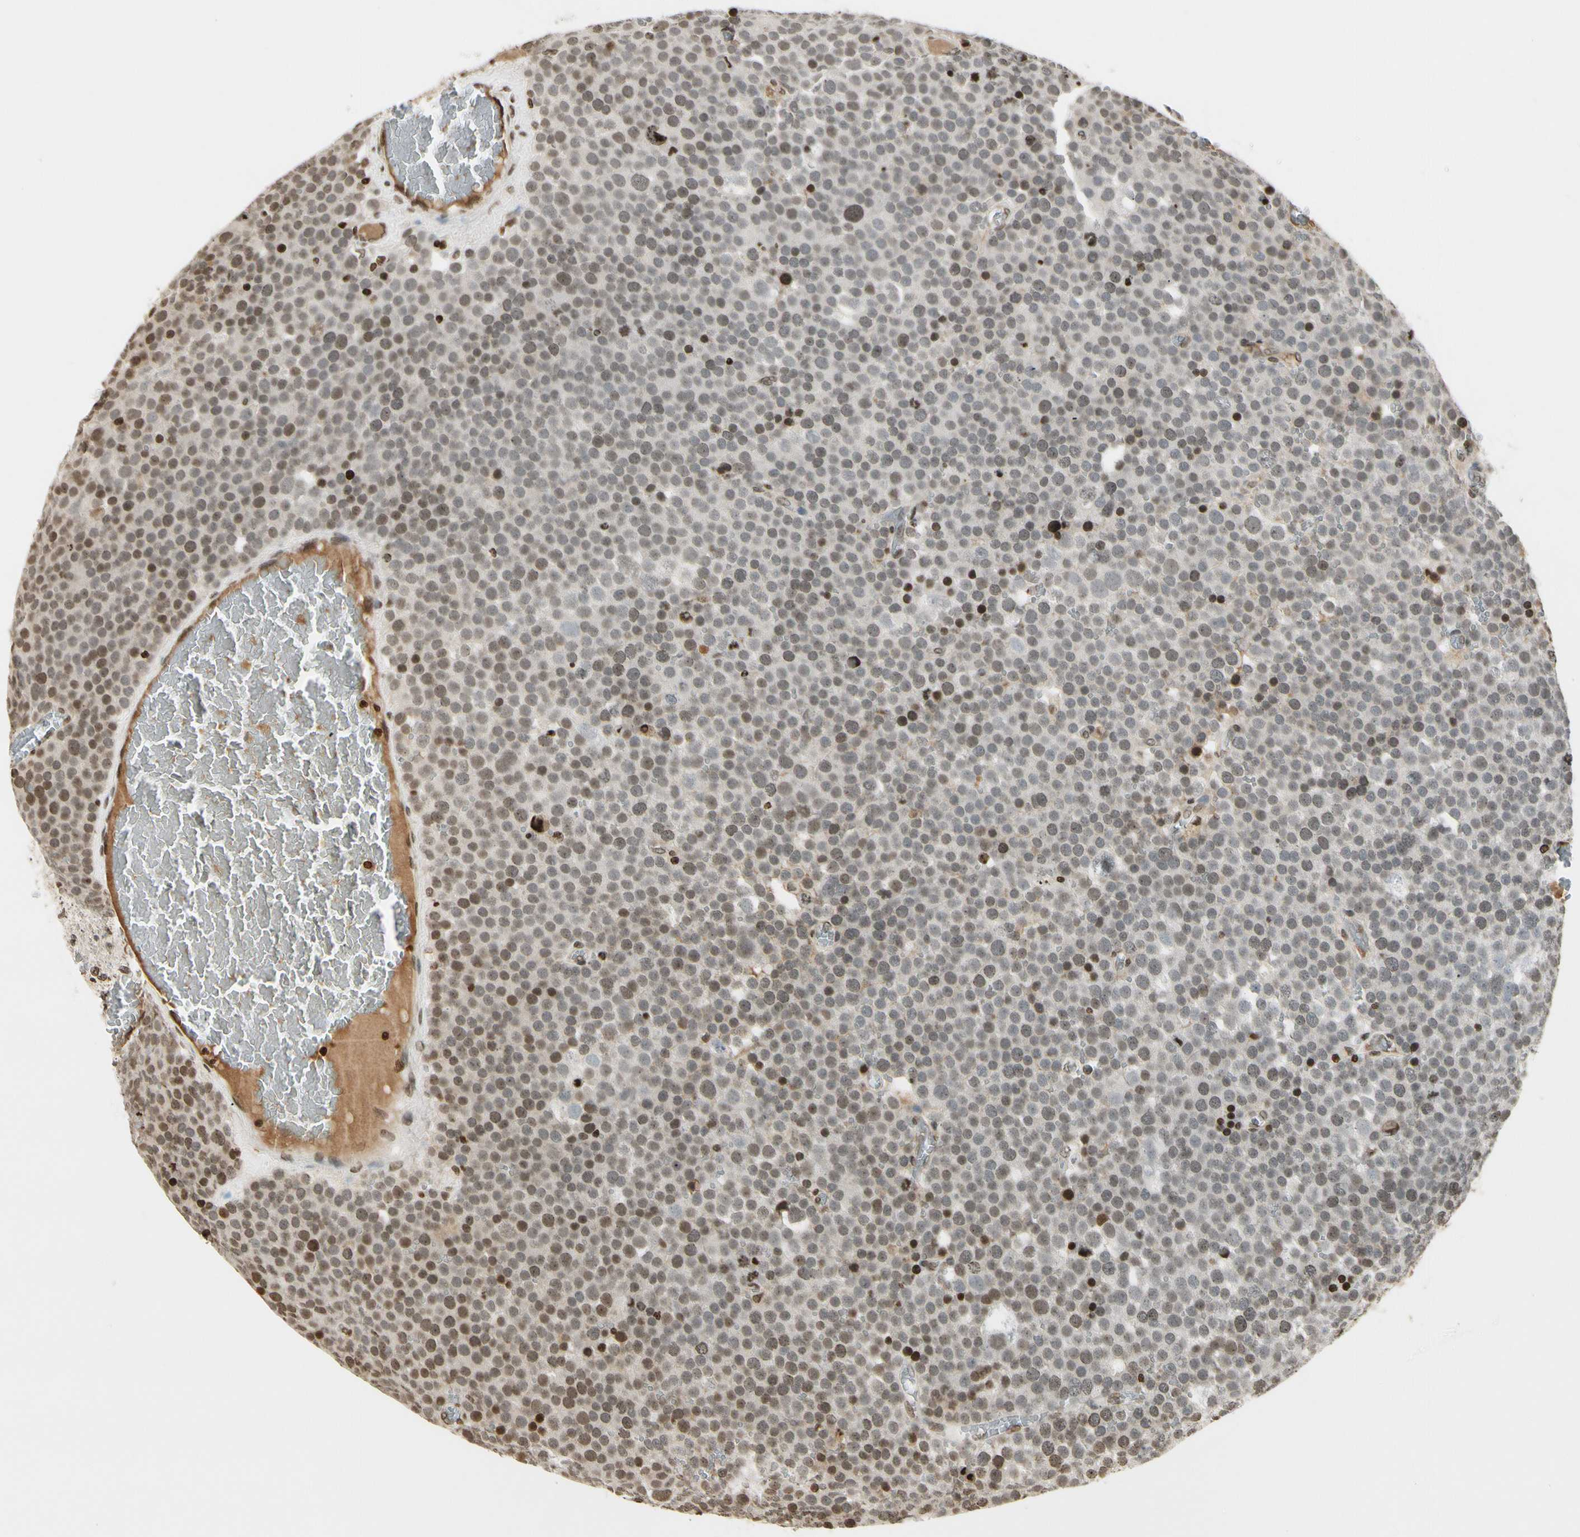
{"staining": {"intensity": "weak", "quantity": "25%-75%", "location": "nuclear"}, "tissue": "testis cancer", "cell_type": "Tumor cells", "image_type": "cancer", "snomed": [{"axis": "morphology", "description": "Seminoma, NOS"}, {"axis": "topography", "description": "Testis"}], "caption": "The photomicrograph exhibits a brown stain indicating the presence of a protein in the nuclear of tumor cells in seminoma (testis).", "gene": "RORA", "patient": {"sex": "male", "age": 71}}